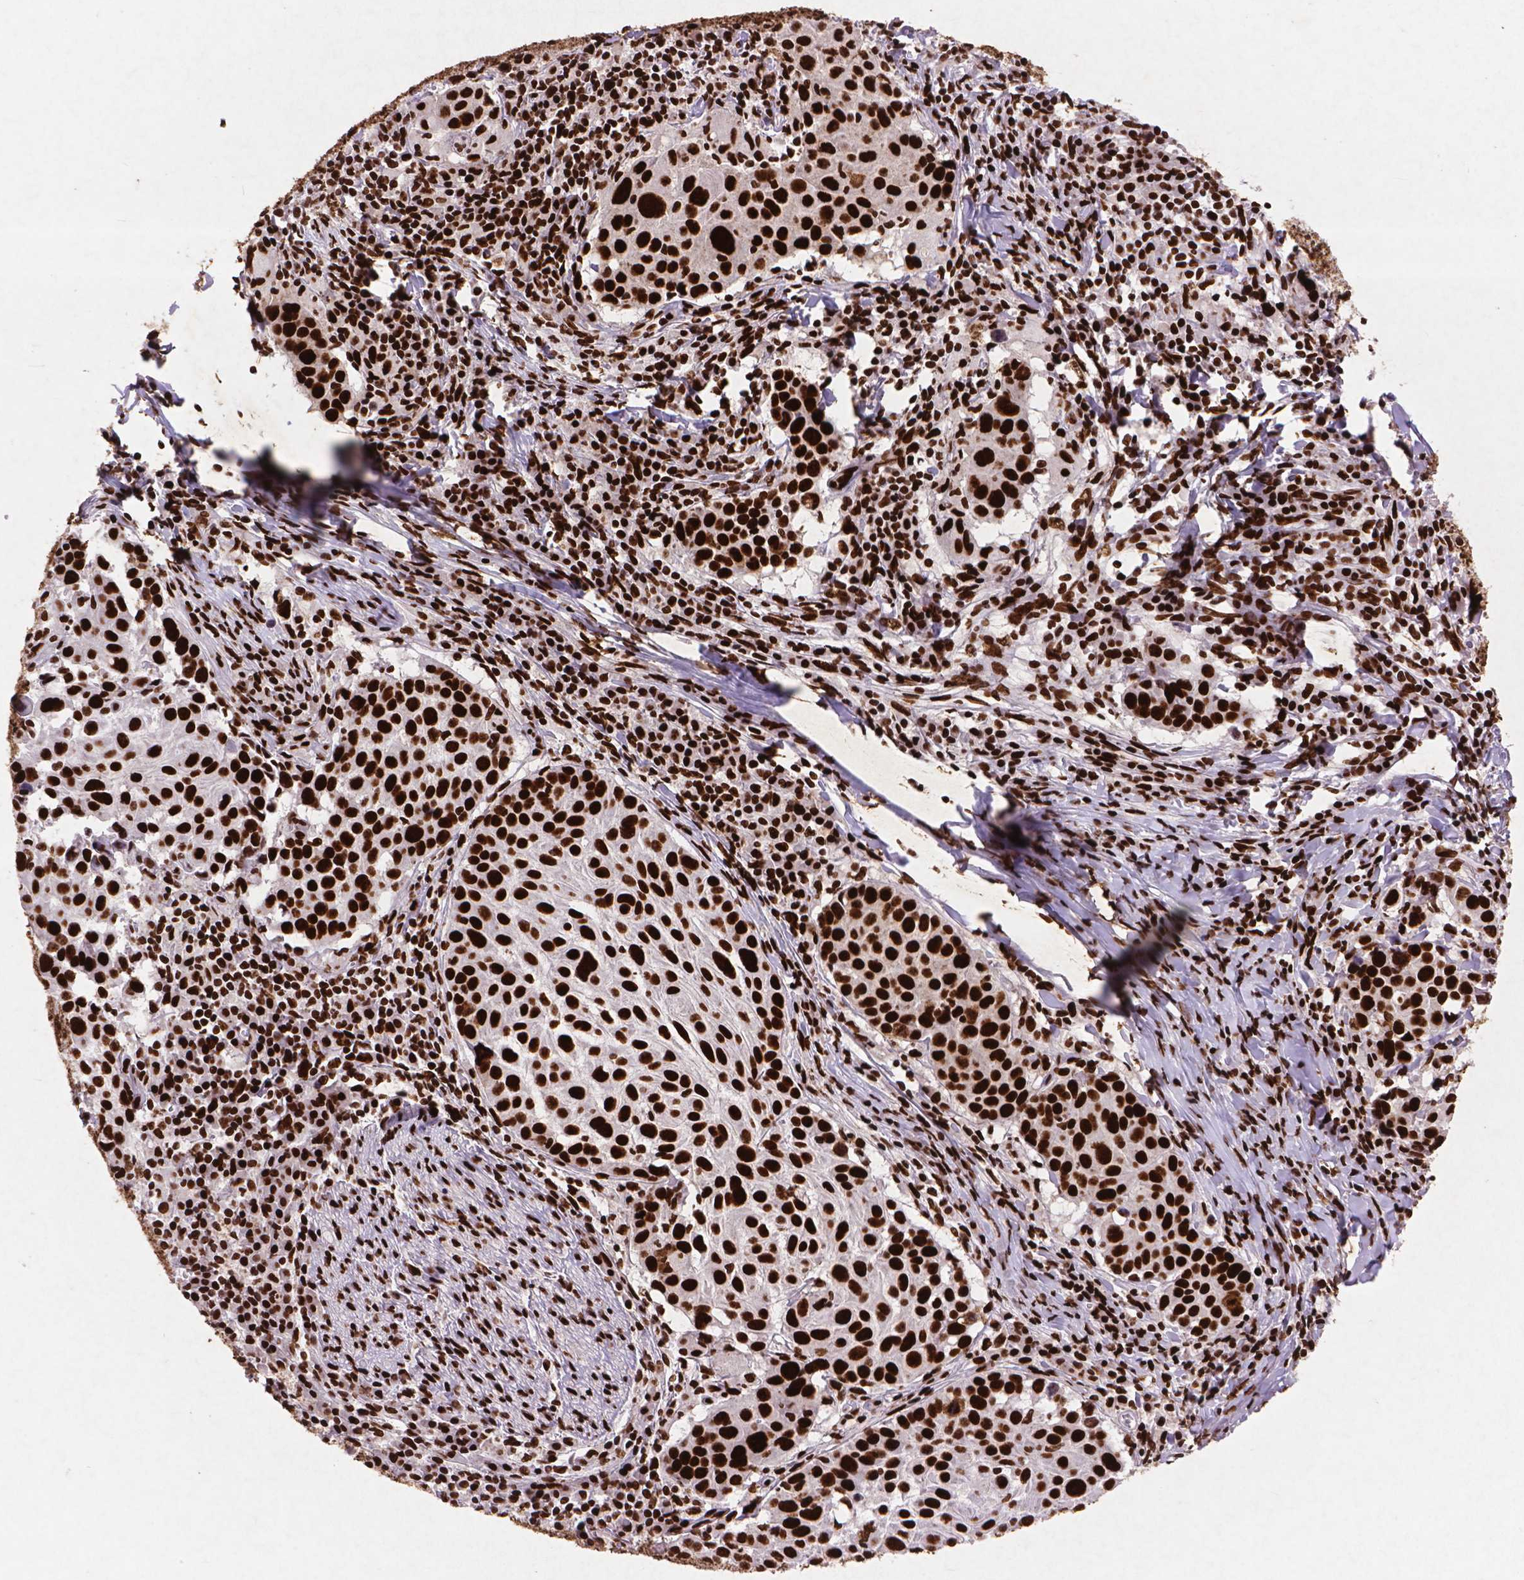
{"staining": {"intensity": "strong", "quantity": ">75%", "location": "nuclear"}, "tissue": "lung cancer", "cell_type": "Tumor cells", "image_type": "cancer", "snomed": [{"axis": "morphology", "description": "Squamous cell carcinoma, NOS"}, {"axis": "topography", "description": "Lung"}], "caption": "Immunohistochemical staining of lung cancer demonstrates strong nuclear protein expression in about >75% of tumor cells.", "gene": "CITED2", "patient": {"sex": "male", "age": 57}}